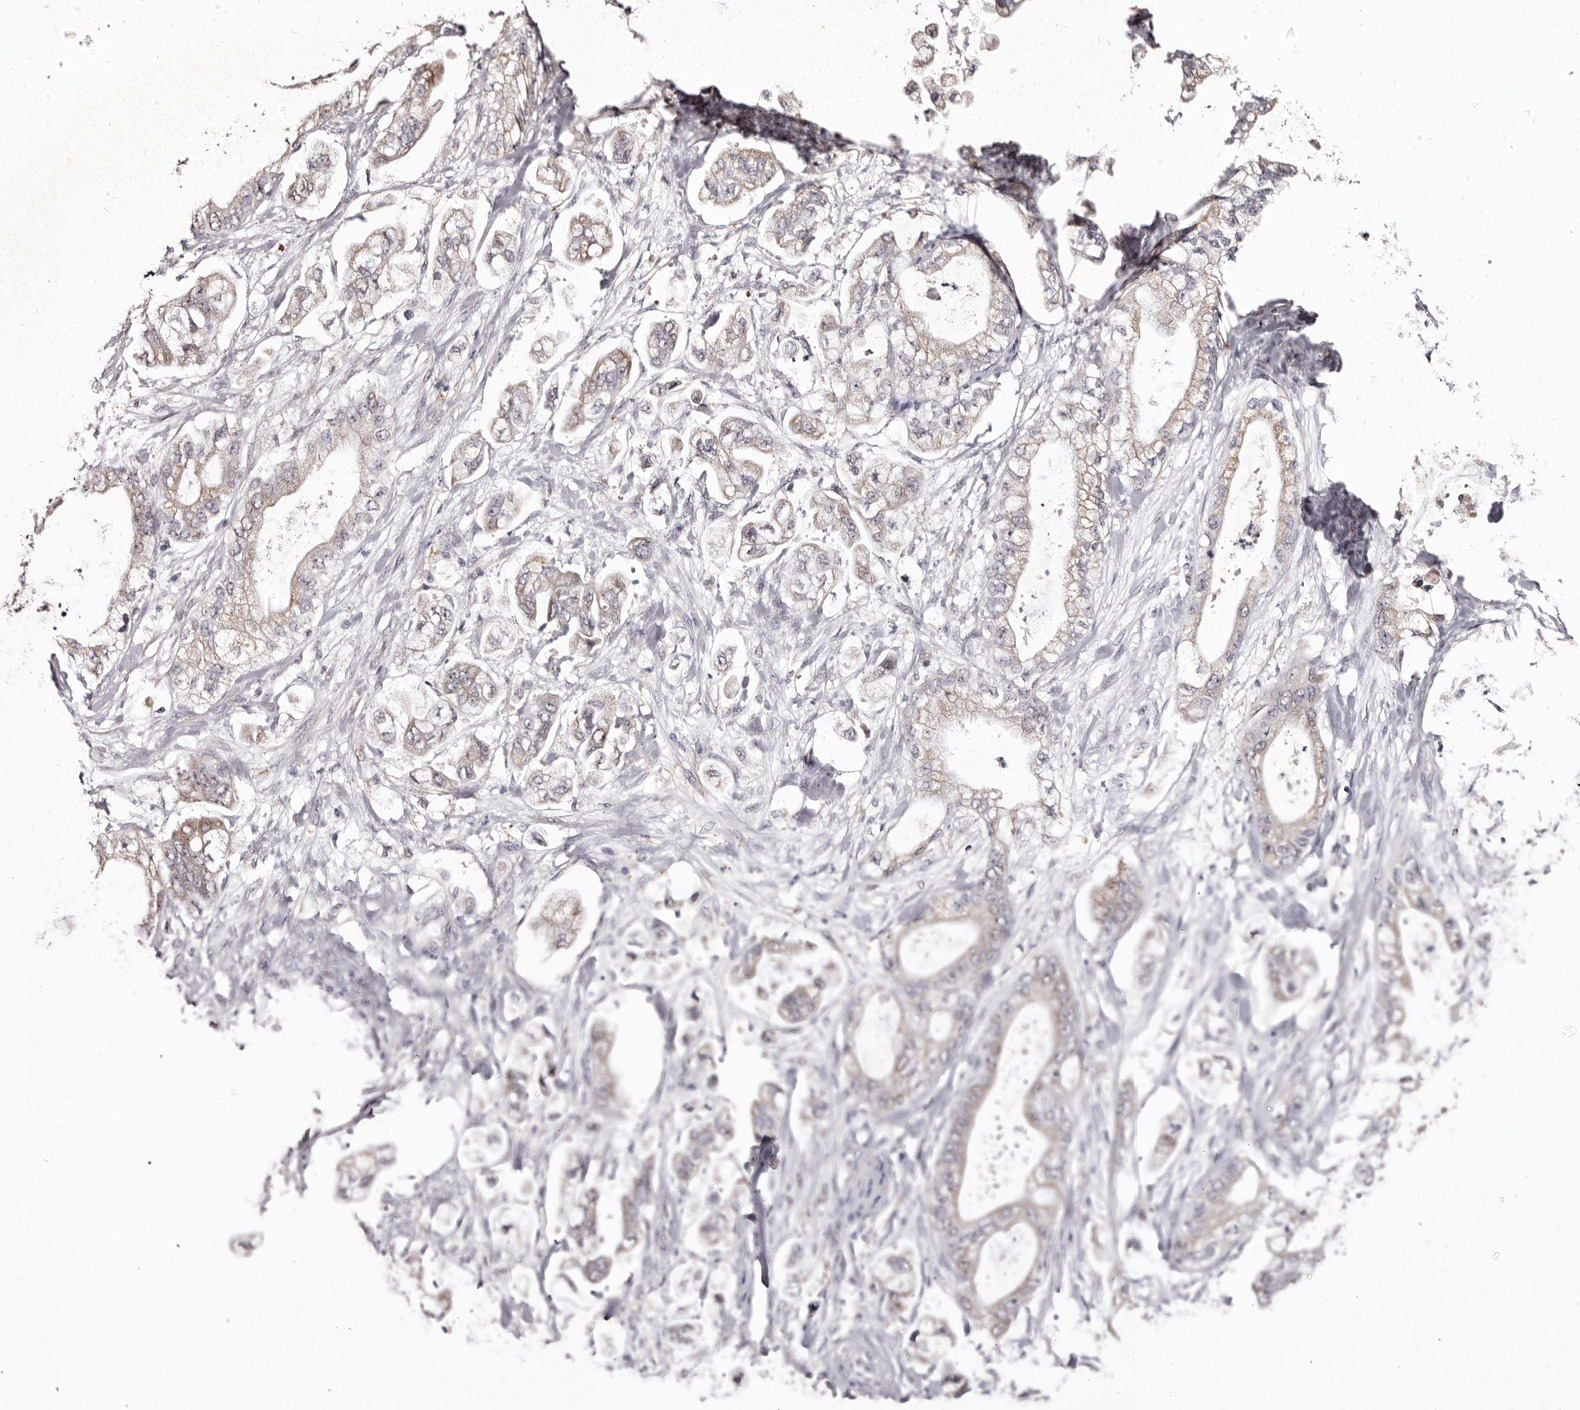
{"staining": {"intensity": "negative", "quantity": "none", "location": "none"}, "tissue": "stomach cancer", "cell_type": "Tumor cells", "image_type": "cancer", "snomed": [{"axis": "morphology", "description": "Normal tissue, NOS"}, {"axis": "morphology", "description": "Adenocarcinoma, NOS"}, {"axis": "topography", "description": "Stomach"}], "caption": "The image reveals no staining of tumor cells in adenocarcinoma (stomach).", "gene": "PTAFR", "patient": {"sex": "male", "age": 62}}